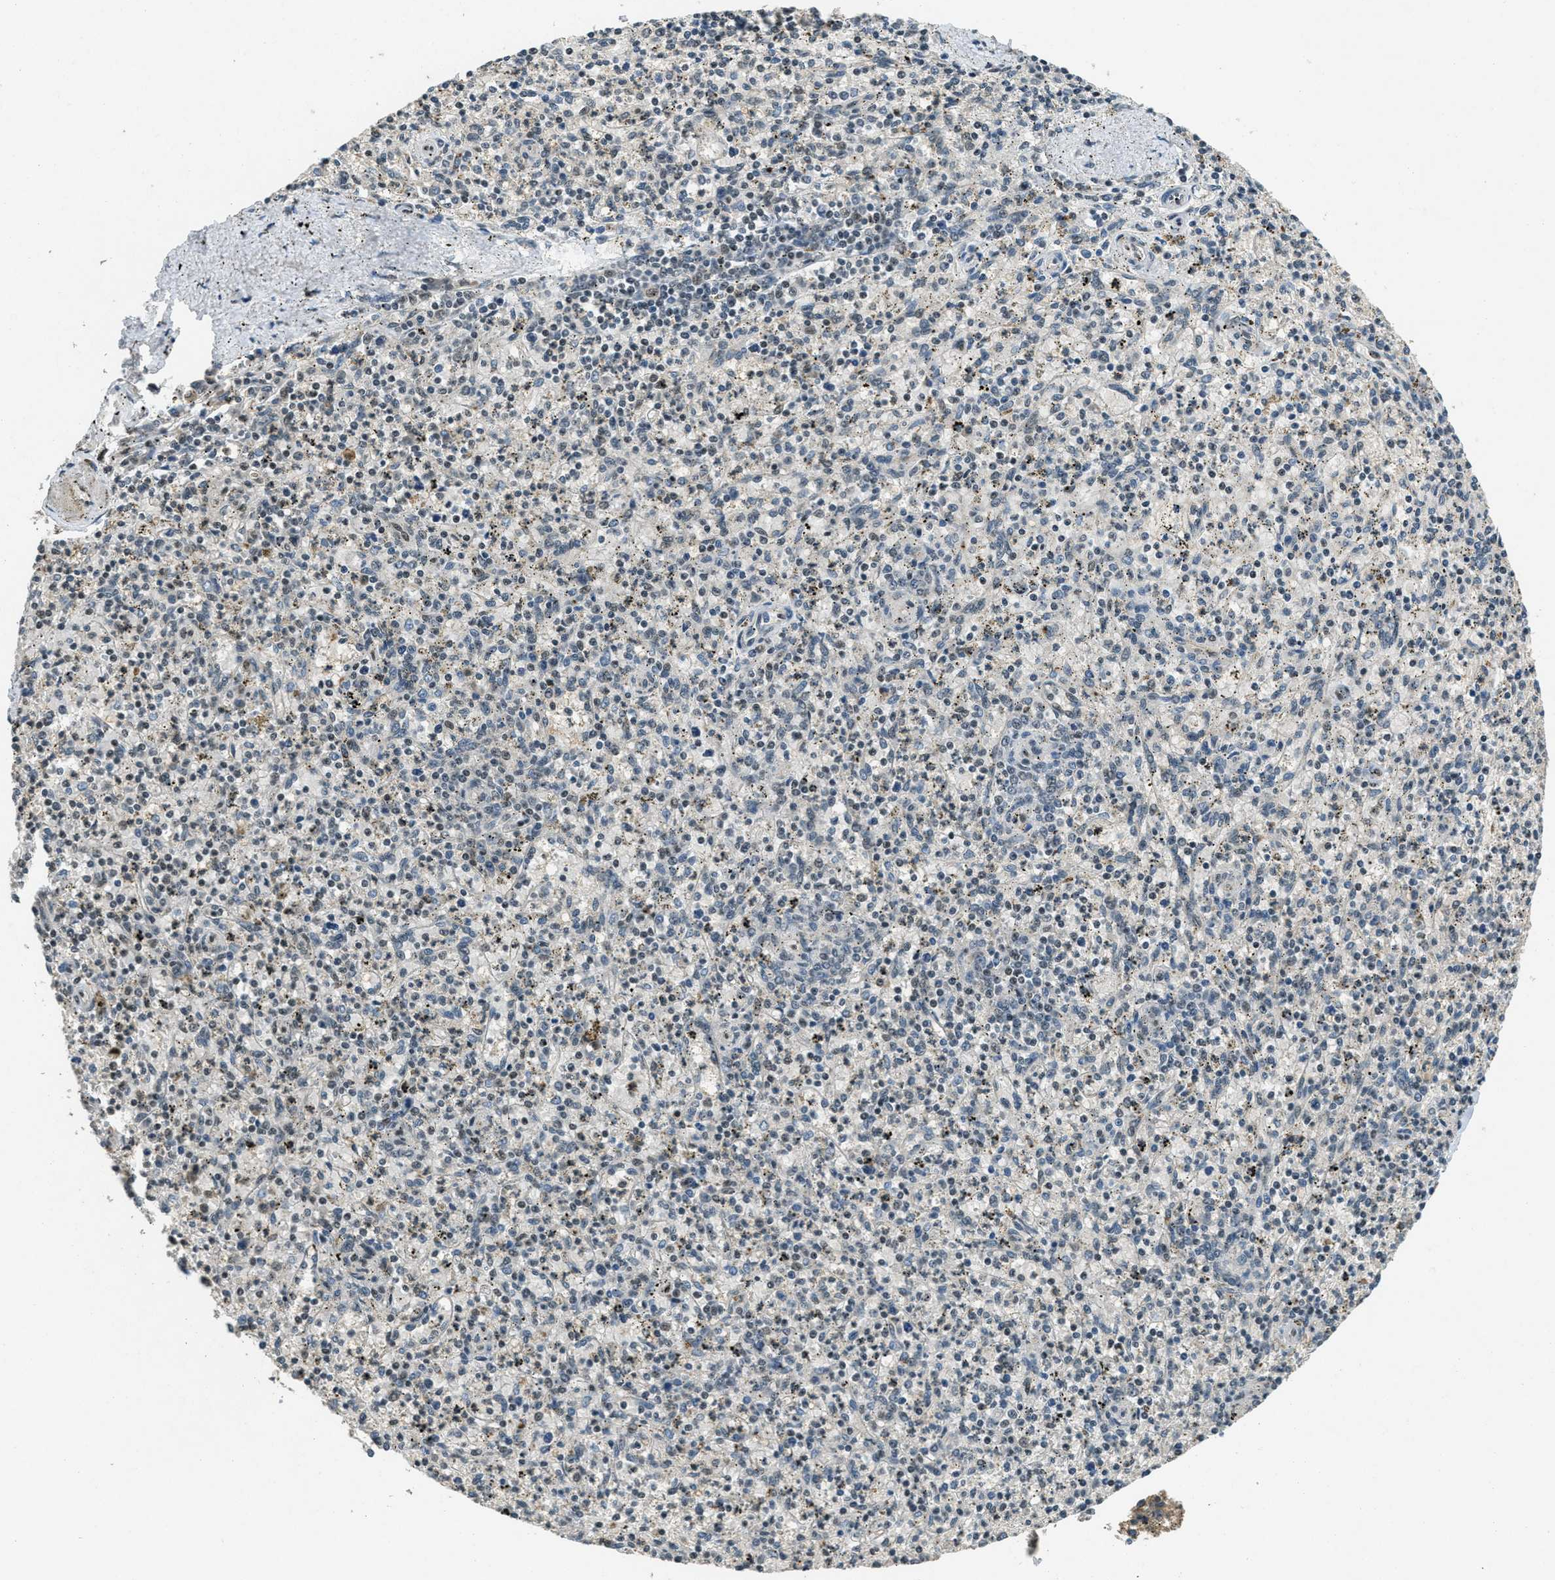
{"staining": {"intensity": "moderate", "quantity": "25%-75%", "location": "nuclear"}, "tissue": "spleen", "cell_type": "Cells in red pulp", "image_type": "normal", "snomed": [{"axis": "morphology", "description": "Normal tissue, NOS"}, {"axis": "topography", "description": "Spleen"}], "caption": "Protein staining of unremarkable spleen reveals moderate nuclear staining in about 25%-75% of cells in red pulp.", "gene": "ZNF148", "patient": {"sex": "male", "age": 72}}